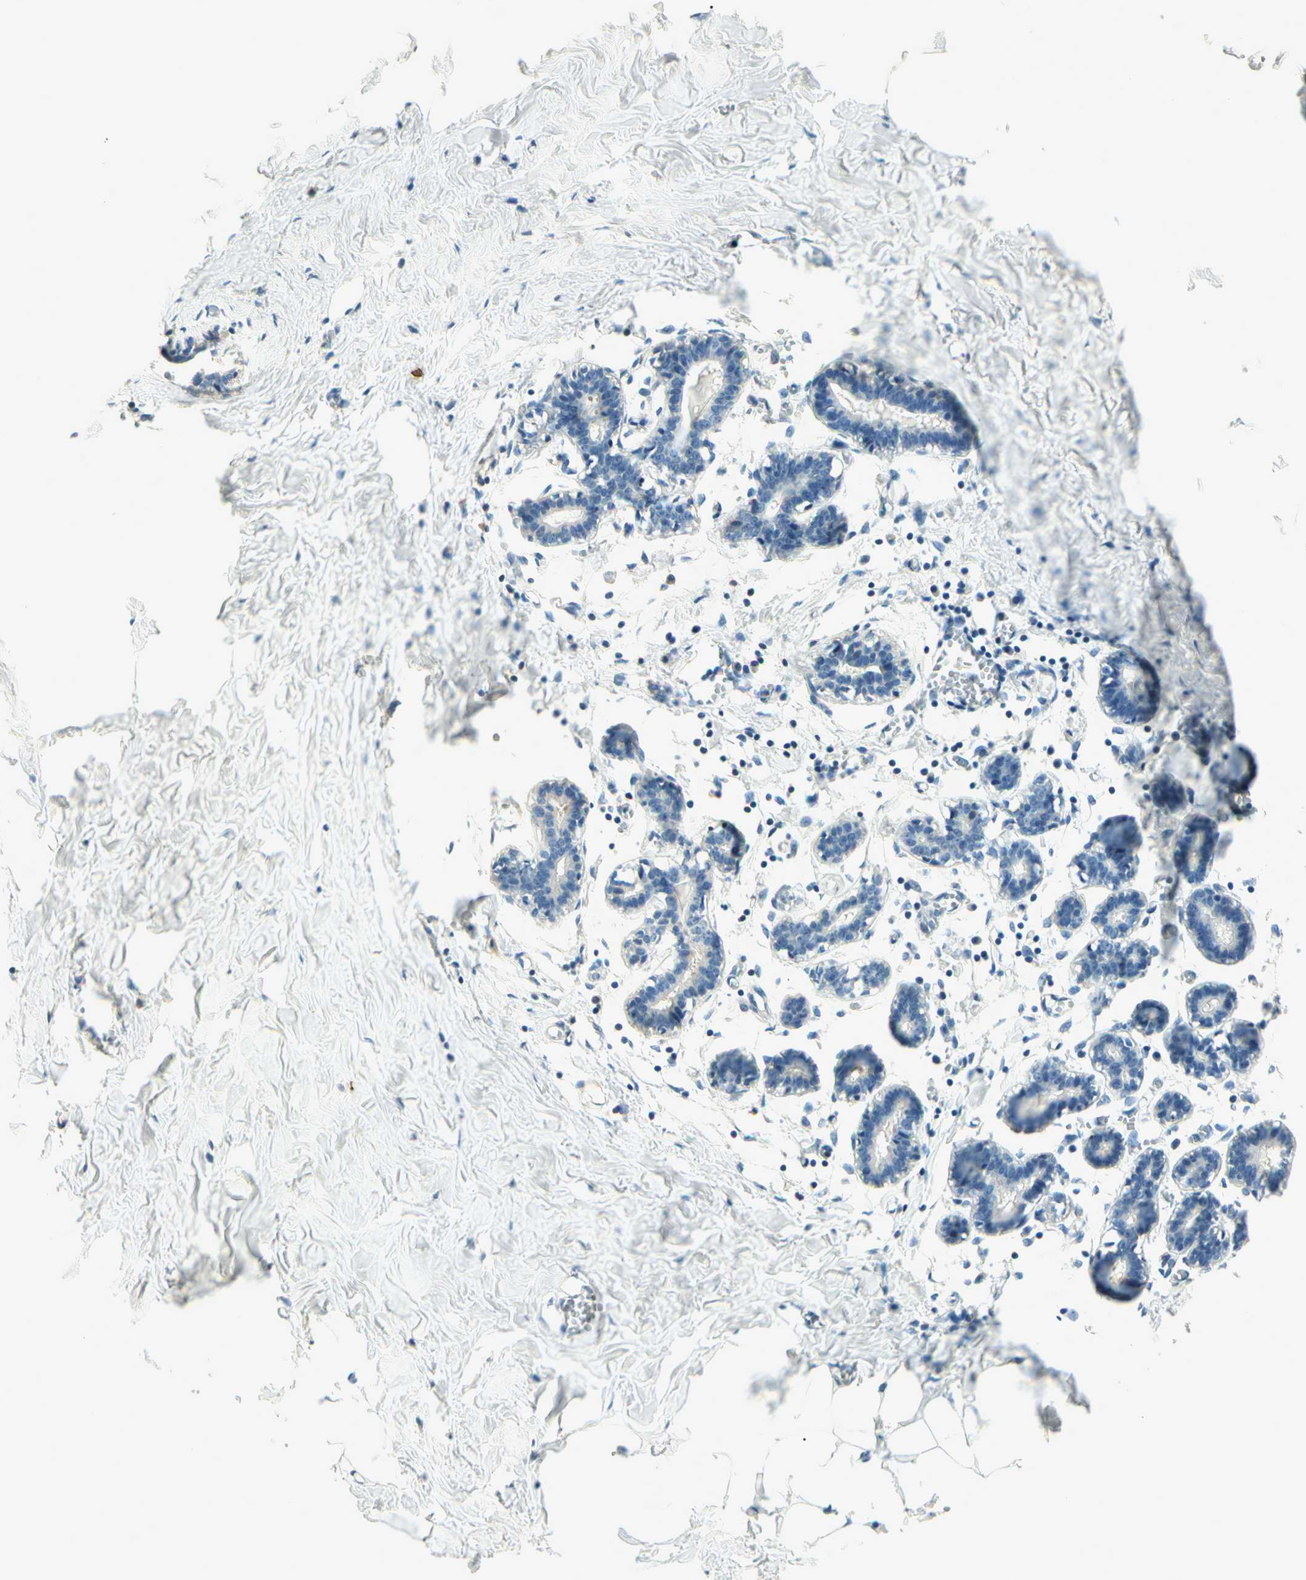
{"staining": {"intensity": "negative", "quantity": "none", "location": "none"}, "tissue": "breast", "cell_type": "Adipocytes", "image_type": "normal", "snomed": [{"axis": "morphology", "description": "Normal tissue, NOS"}, {"axis": "topography", "description": "Breast"}], "caption": "Normal breast was stained to show a protein in brown. There is no significant staining in adipocytes. (Stains: DAB (3,3'-diaminobenzidine) immunohistochemistry with hematoxylin counter stain, Microscopy: brightfield microscopy at high magnification).", "gene": "CDH6", "patient": {"sex": "female", "age": 27}}